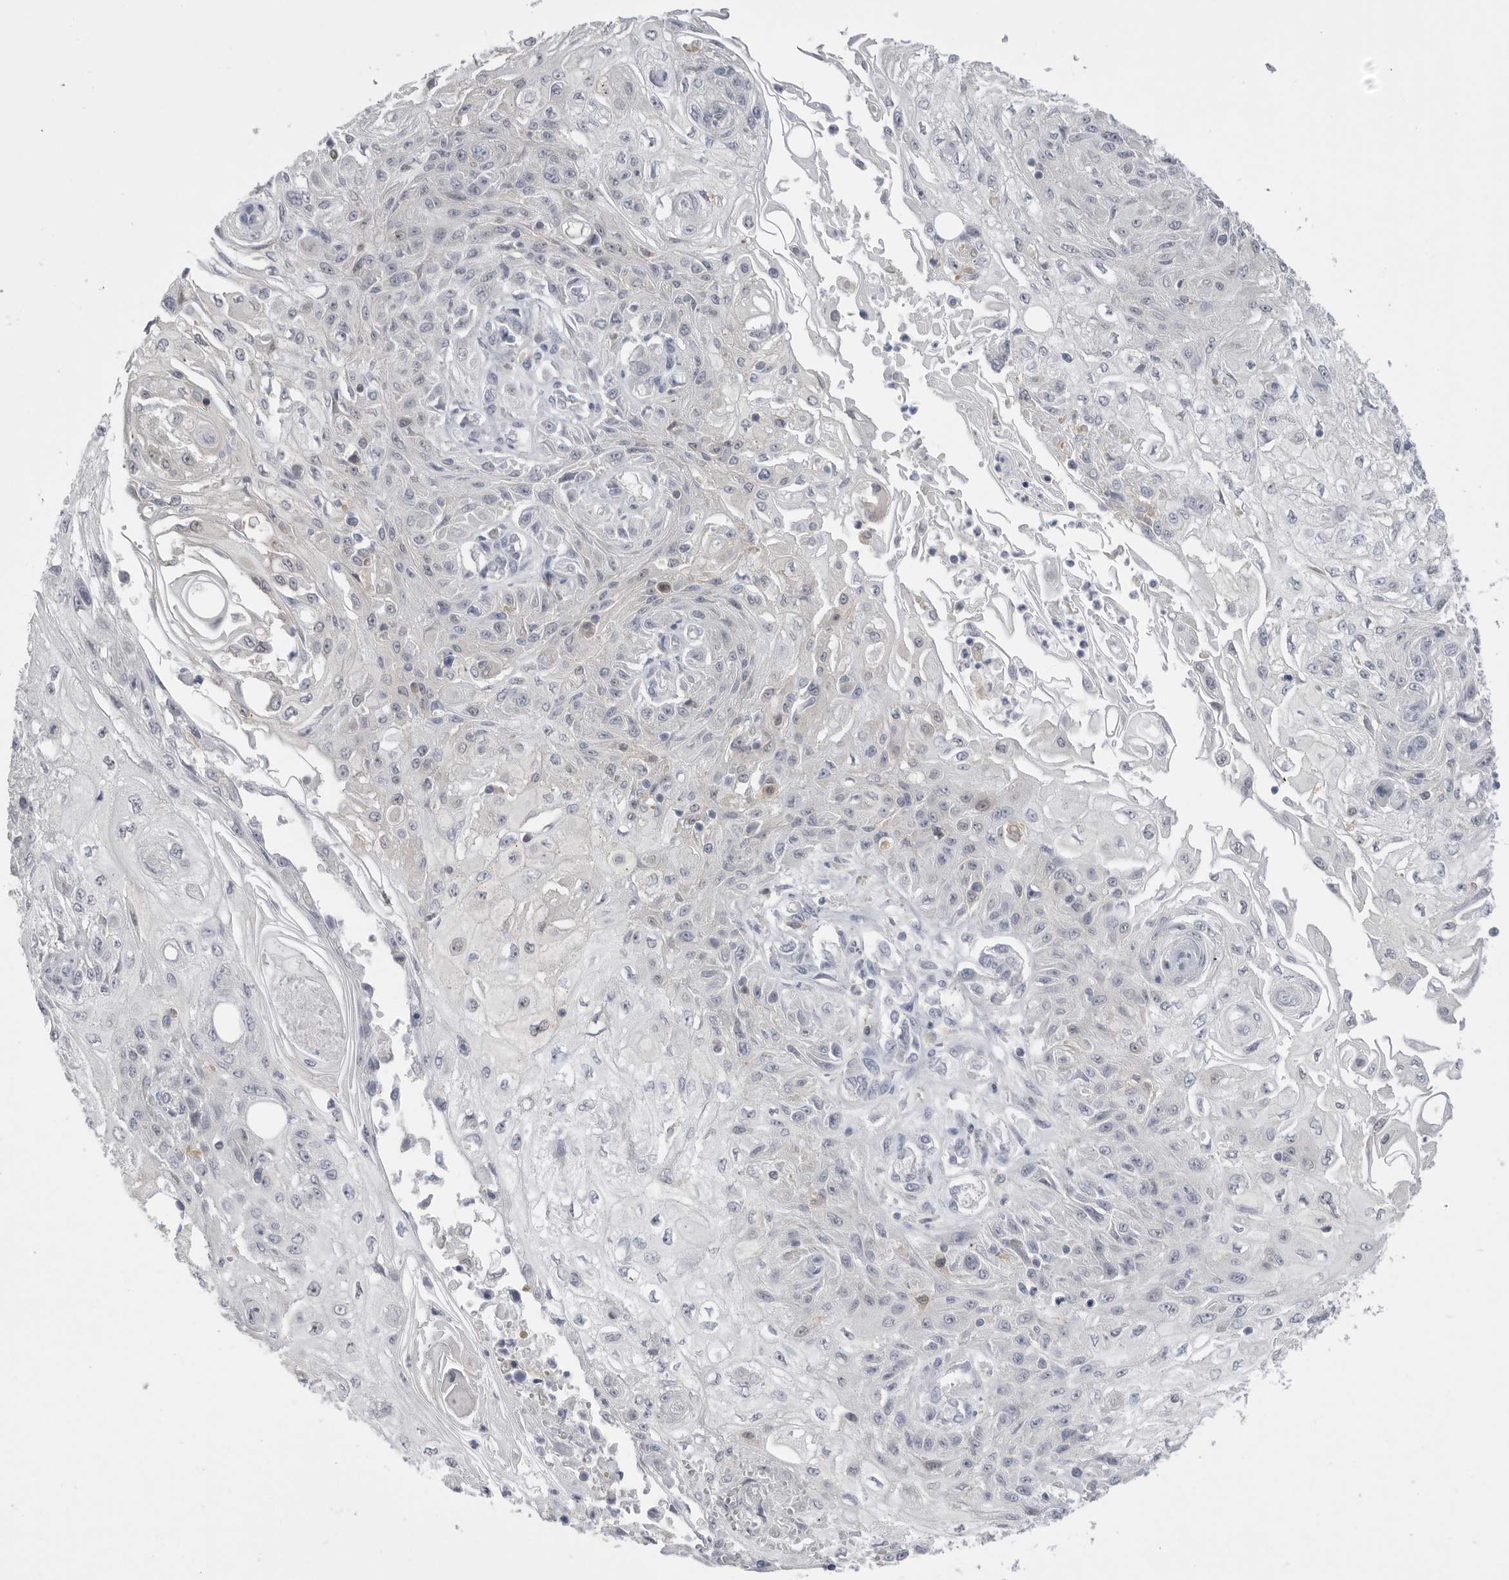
{"staining": {"intensity": "negative", "quantity": "none", "location": "none"}, "tissue": "skin cancer", "cell_type": "Tumor cells", "image_type": "cancer", "snomed": [{"axis": "morphology", "description": "Squamous cell carcinoma, NOS"}, {"axis": "morphology", "description": "Squamous cell carcinoma, metastatic, NOS"}, {"axis": "topography", "description": "Skin"}, {"axis": "topography", "description": "Lymph node"}], "caption": "This photomicrograph is of skin cancer (metastatic squamous cell carcinoma) stained with IHC to label a protein in brown with the nuclei are counter-stained blue. There is no positivity in tumor cells. (IHC, brightfield microscopy, high magnification).", "gene": "KYAT3", "patient": {"sex": "male", "age": 75}}